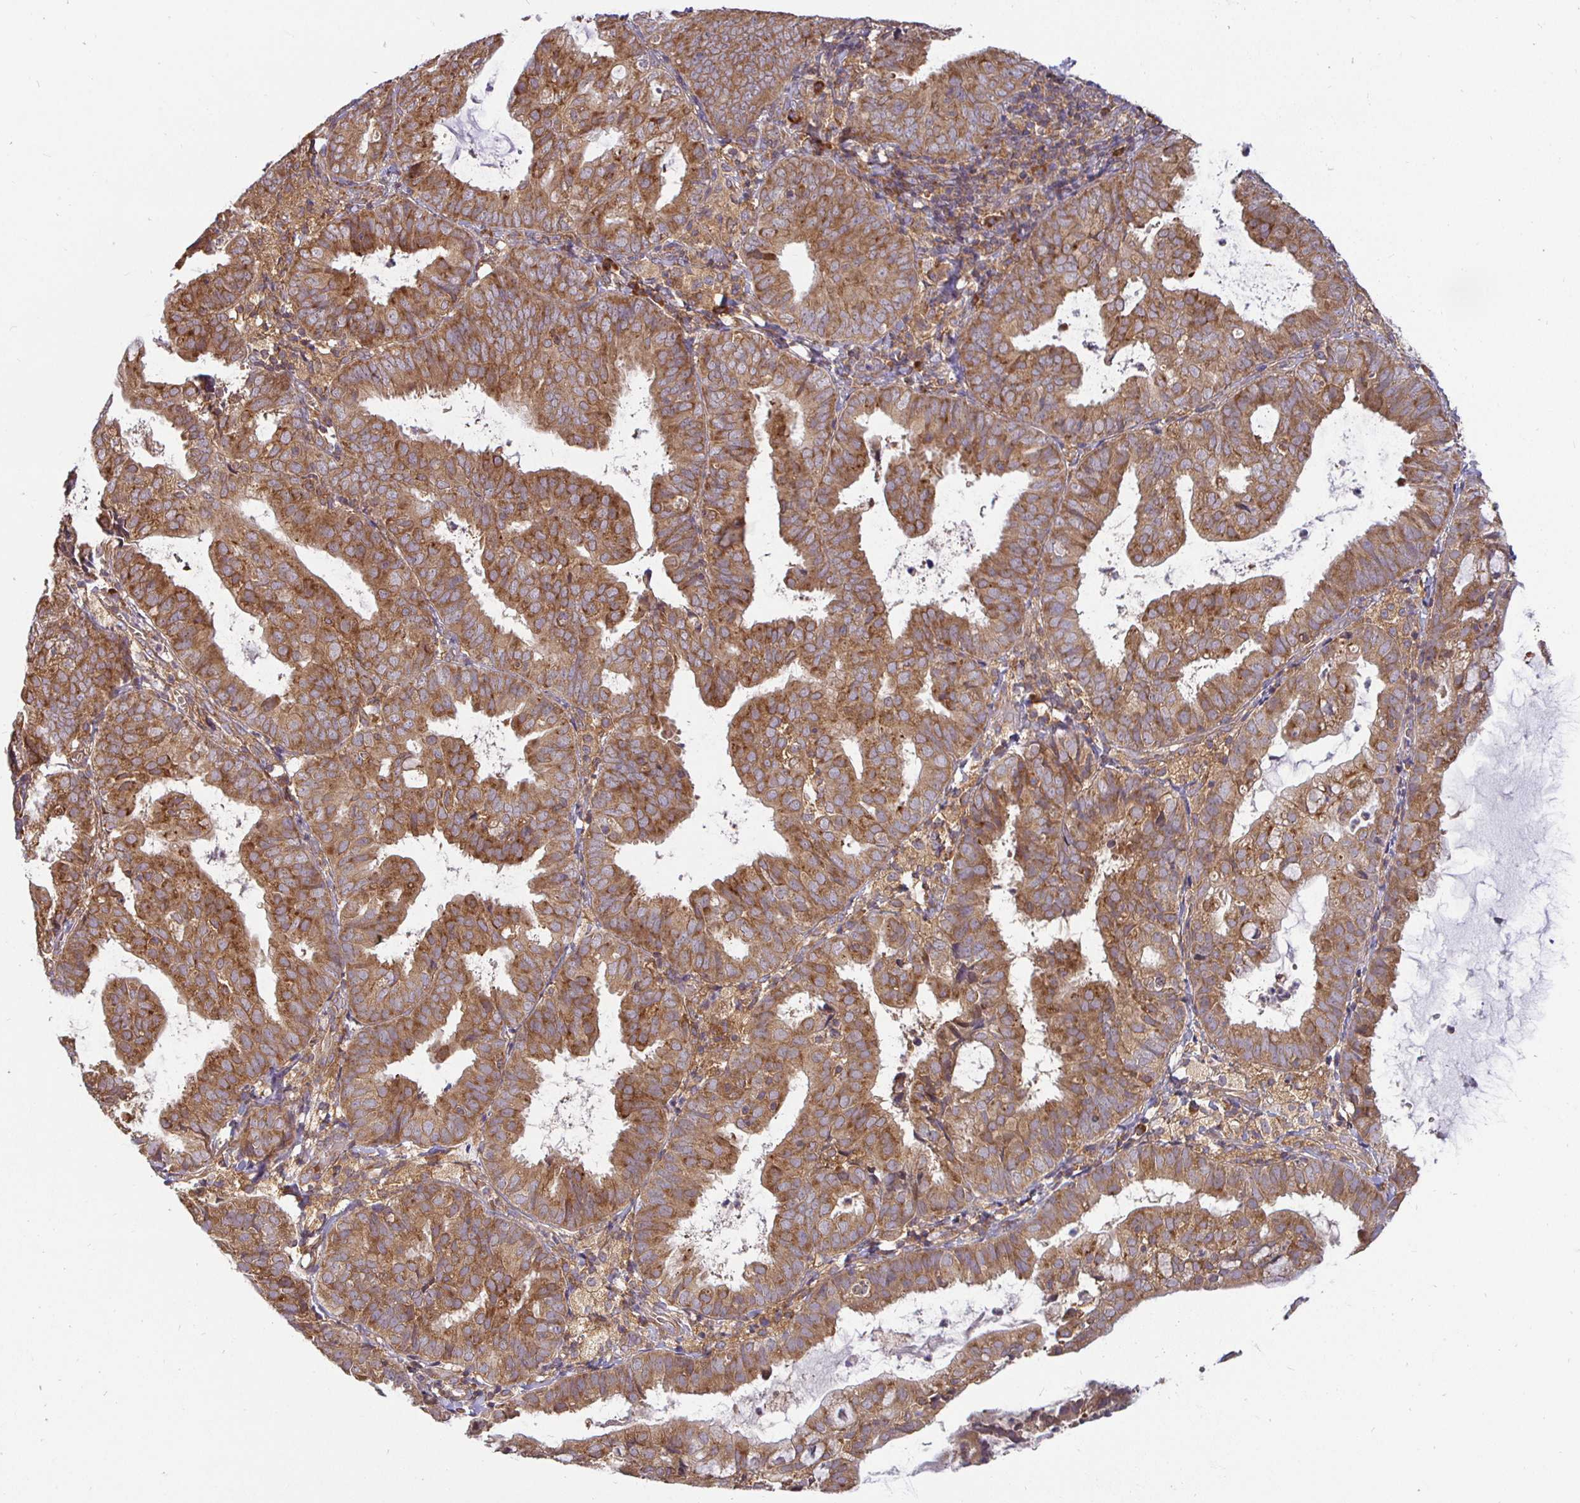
{"staining": {"intensity": "moderate", "quantity": ">75%", "location": "cytoplasmic/membranous"}, "tissue": "endometrial cancer", "cell_type": "Tumor cells", "image_type": "cancer", "snomed": [{"axis": "morphology", "description": "Adenocarcinoma, NOS"}, {"axis": "topography", "description": "Endometrium"}], "caption": "Protein expression by IHC exhibits moderate cytoplasmic/membranous staining in about >75% of tumor cells in endometrial cancer (adenocarcinoma).", "gene": "IRAK1", "patient": {"sex": "female", "age": 80}}